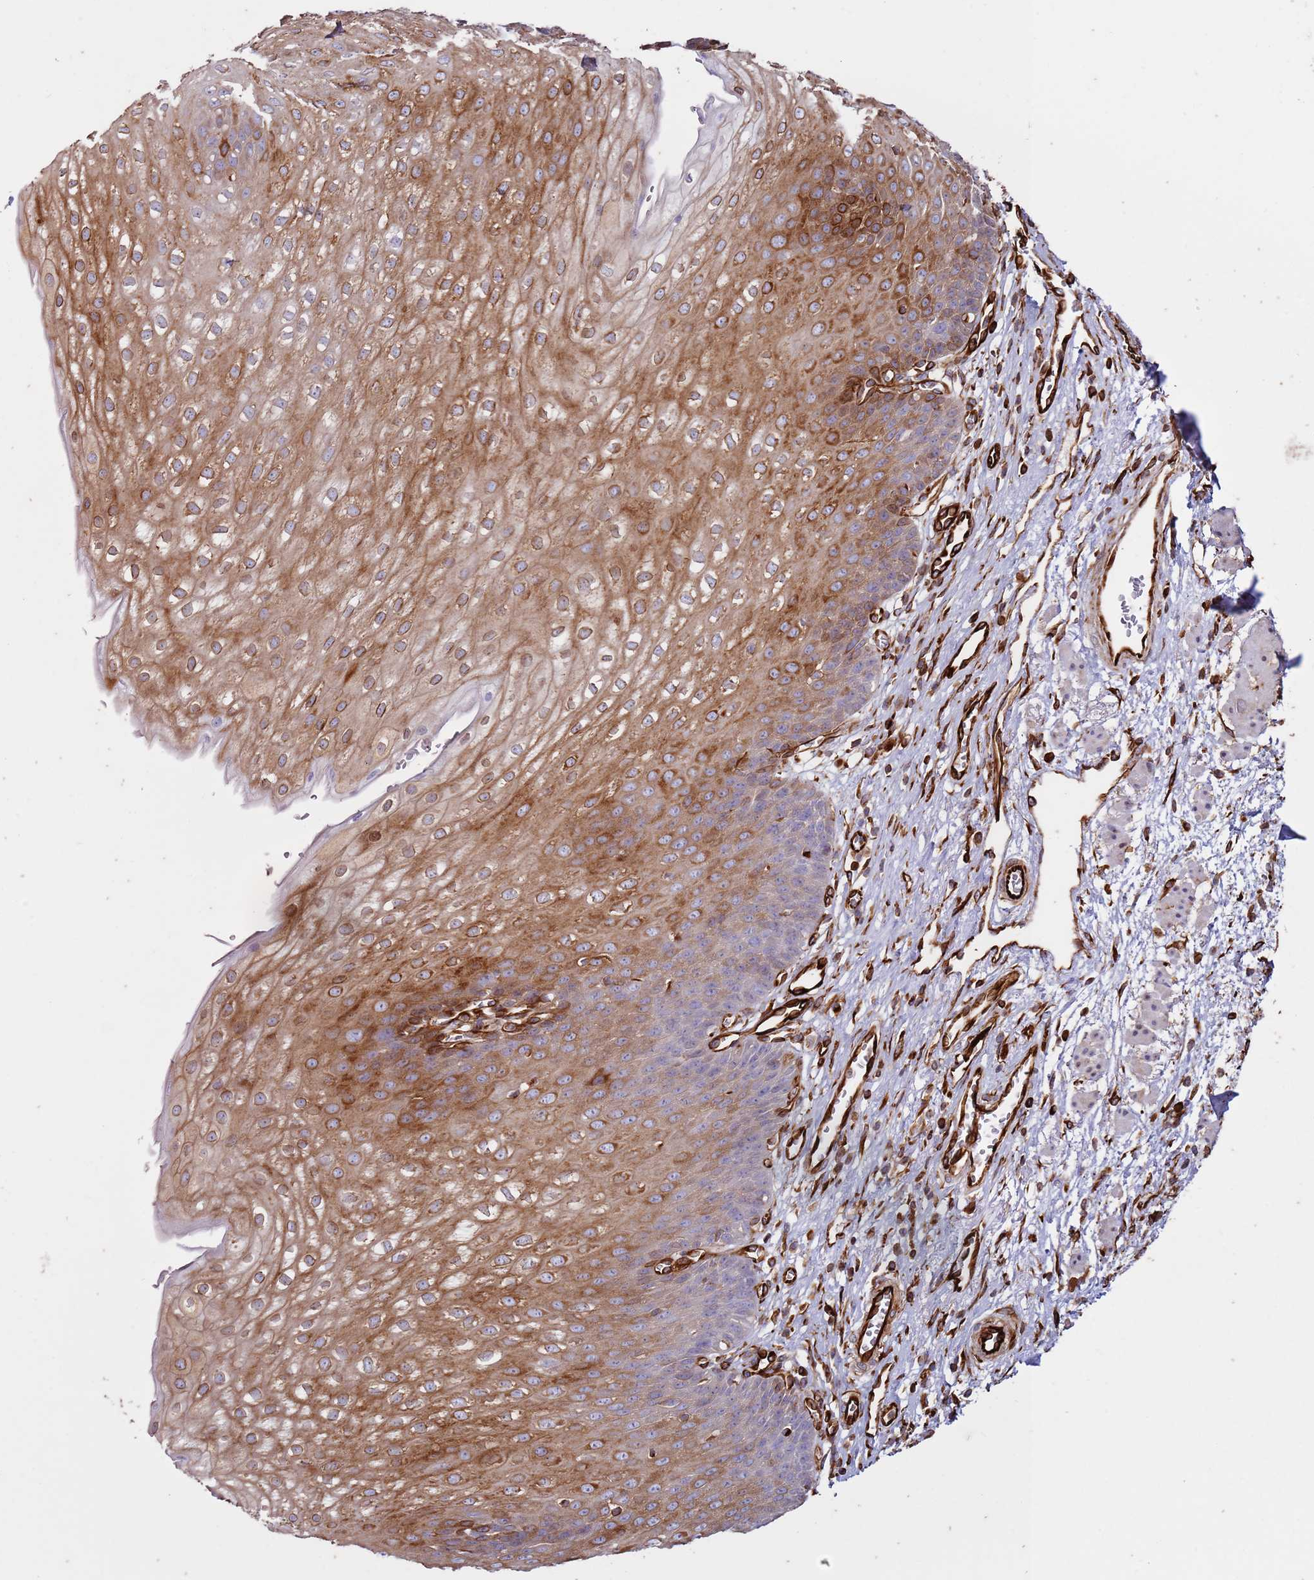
{"staining": {"intensity": "strong", "quantity": "25%-75%", "location": "cytoplasmic/membranous"}, "tissue": "esophagus", "cell_type": "Squamous epithelial cells", "image_type": "normal", "snomed": [{"axis": "morphology", "description": "Normal tissue, NOS"}, {"axis": "topography", "description": "Esophagus"}], "caption": "DAB (3,3'-diaminobenzidine) immunohistochemical staining of unremarkable esophagus displays strong cytoplasmic/membranous protein positivity in about 25%-75% of squamous epithelial cells. The staining was performed using DAB, with brown indicating positive protein expression. Nuclei are stained blue with hematoxylin.", "gene": "MRGPRE", "patient": {"sex": "male", "age": 71}}